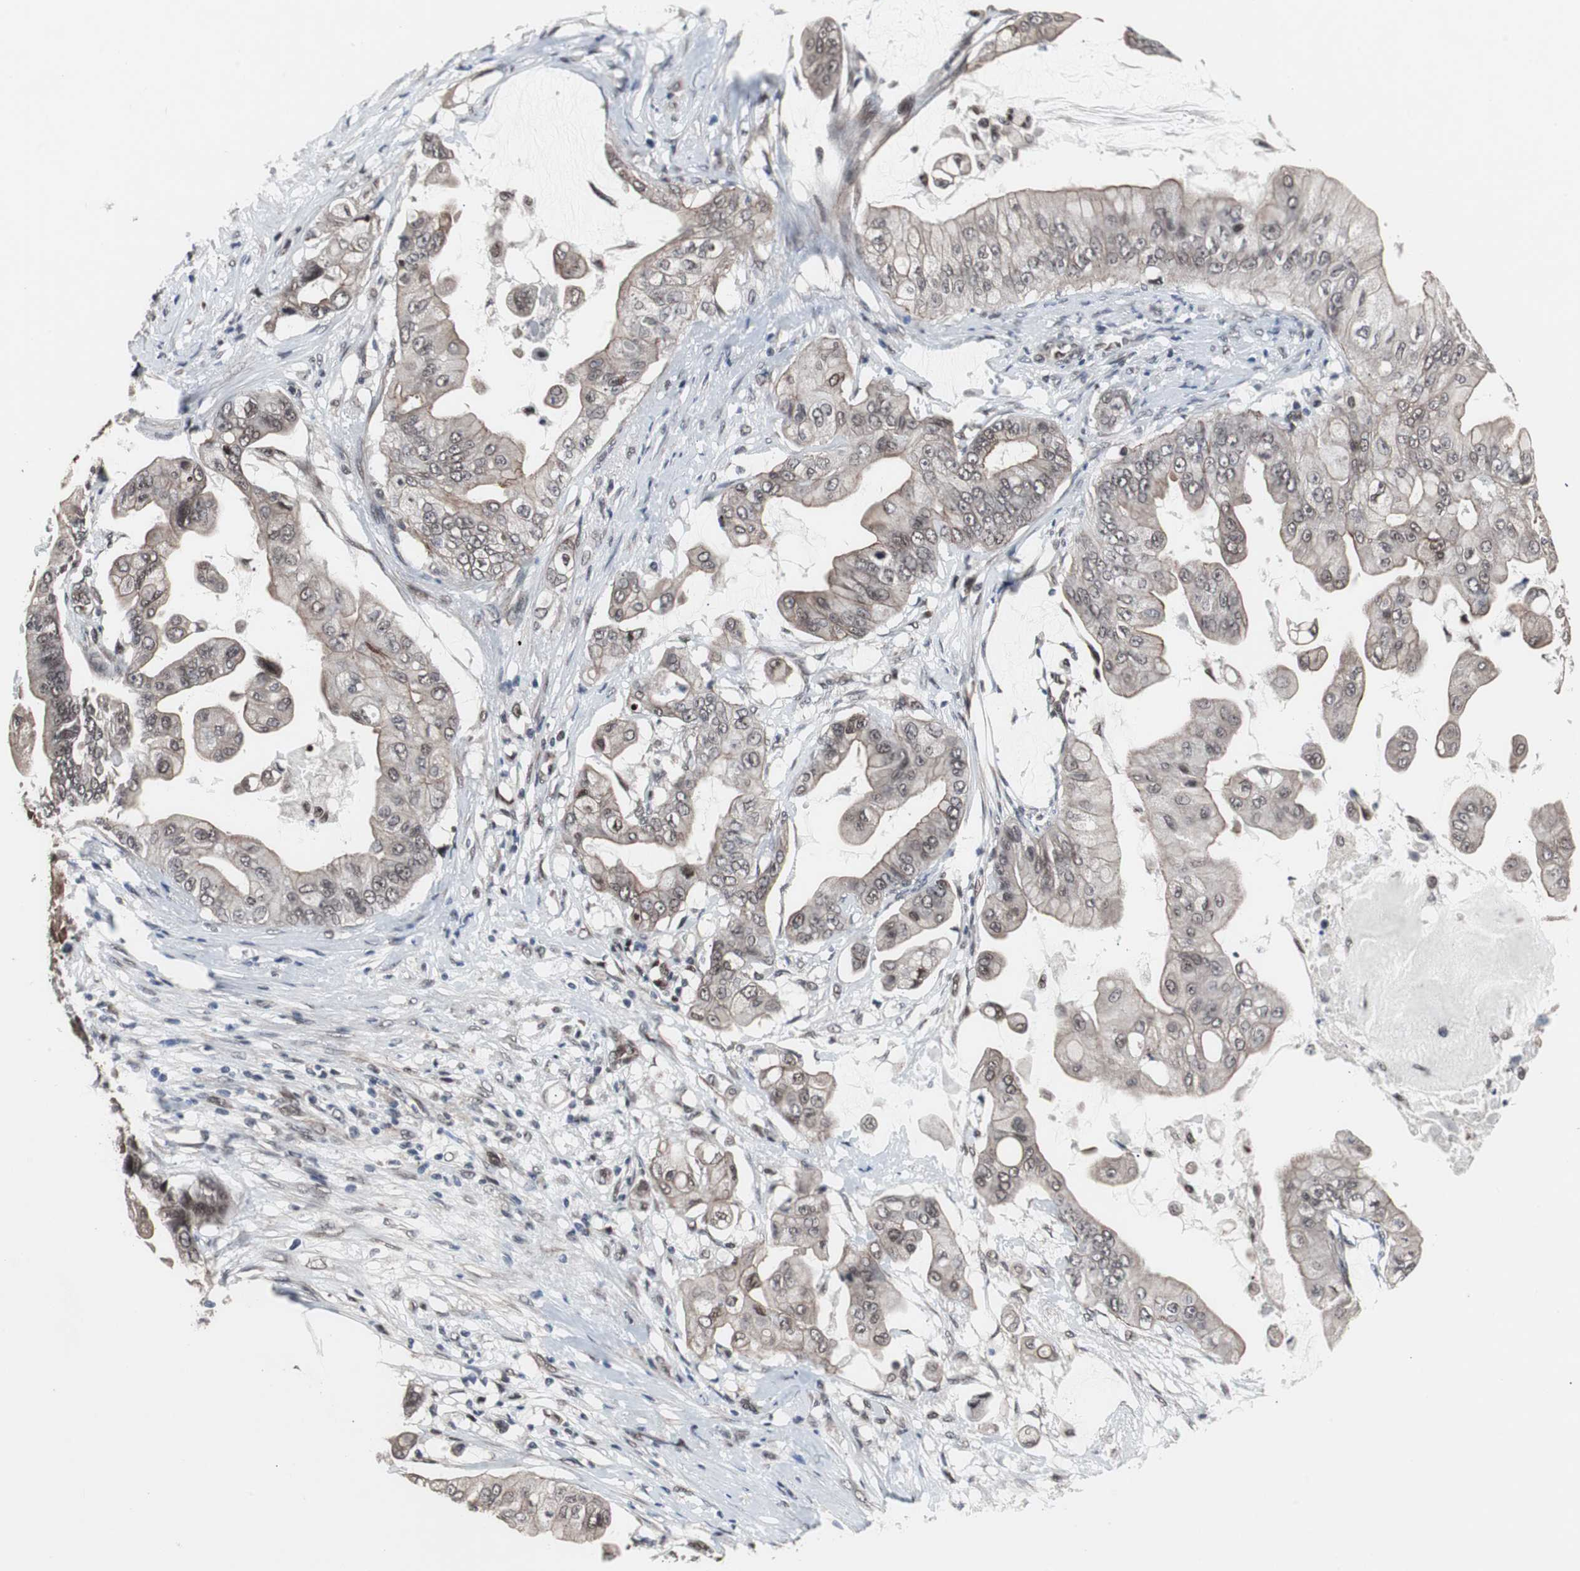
{"staining": {"intensity": "weak", "quantity": "25%-75%", "location": "cytoplasmic/membranous,nuclear"}, "tissue": "pancreatic cancer", "cell_type": "Tumor cells", "image_type": "cancer", "snomed": [{"axis": "morphology", "description": "Adenocarcinoma, NOS"}, {"axis": "topography", "description": "Pancreas"}], "caption": "Weak cytoplasmic/membranous and nuclear positivity for a protein is present in about 25%-75% of tumor cells of adenocarcinoma (pancreatic) using immunohistochemistry (IHC).", "gene": "GTF2F2", "patient": {"sex": "female", "age": 75}}